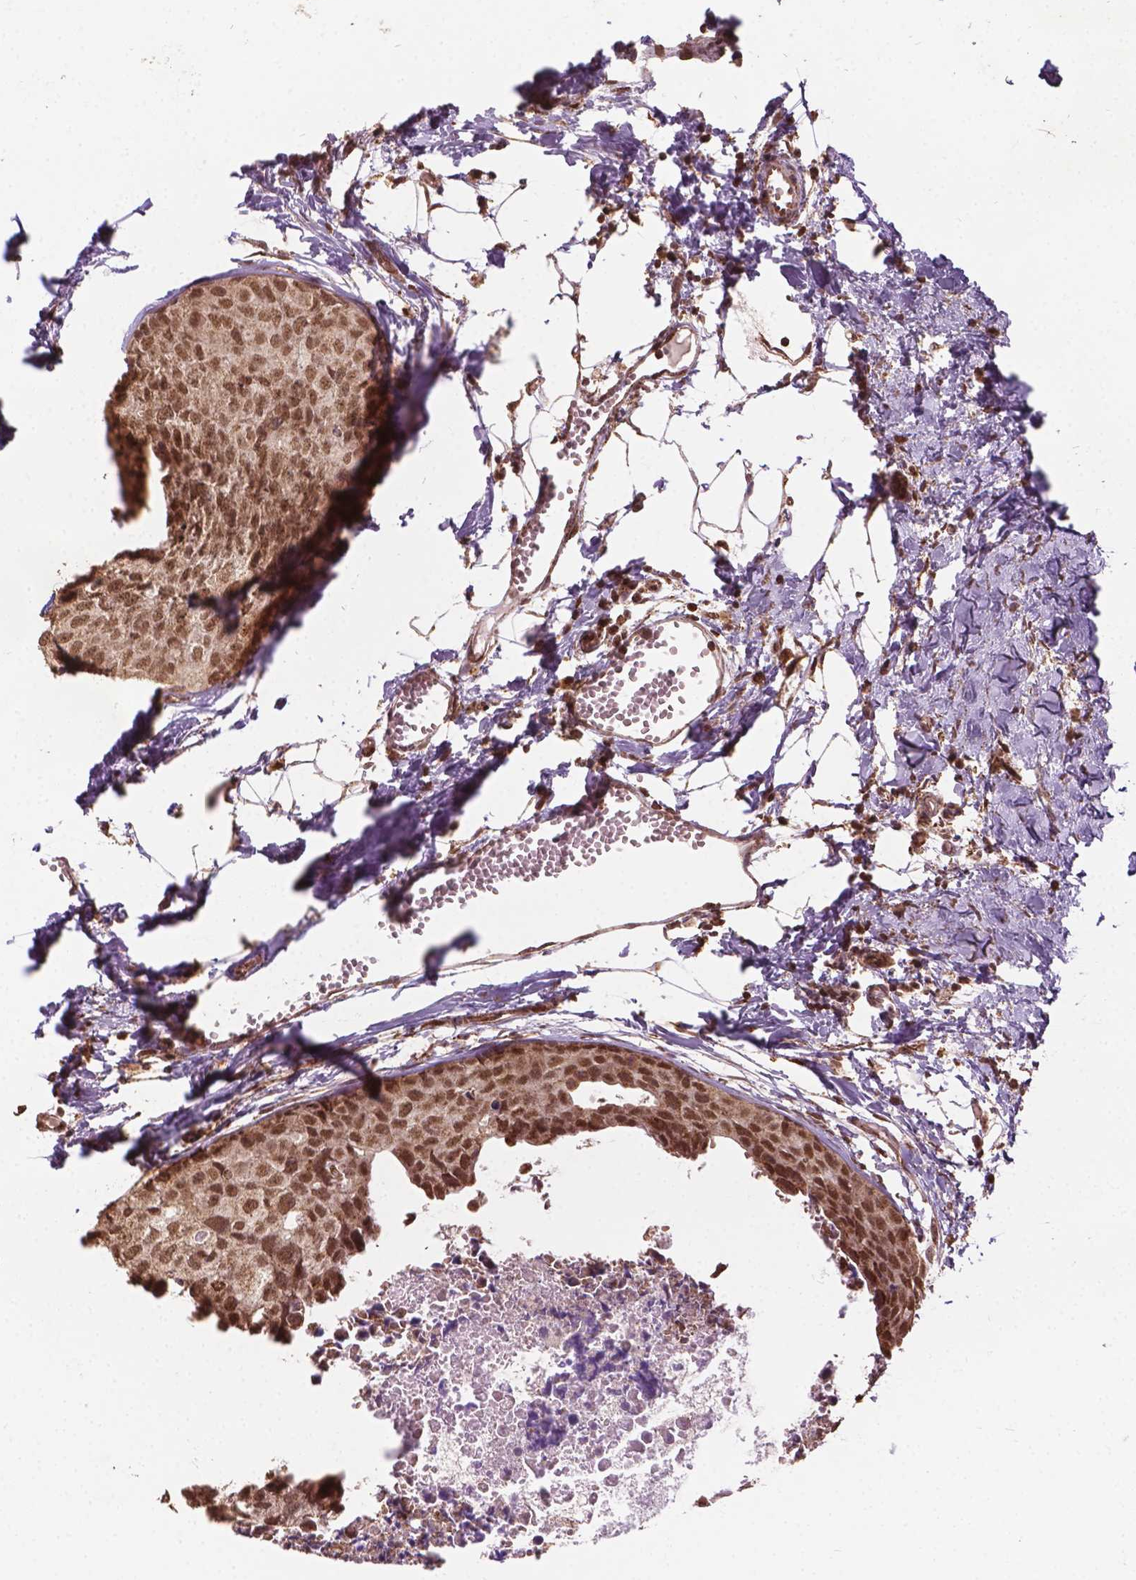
{"staining": {"intensity": "moderate", "quantity": ">75%", "location": "nuclear"}, "tissue": "breast cancer", "cell_type": "Tumor cells", "image_type": "cancer", "snomed": [{"axis": "morphology", "description": "Duct carcinoma"}, {"axis": "topography", "description": "Breast"}], "caption": "The photomicrograph demonstrates a brown stain indicating the presence of a protein in the nuclear of tumor cells in breast cancer. (brown staining indicates protein expression, while blue staining denotes nuclei).", "gene": "GPS2", "patient": {"sex": "female", "age": 38}}